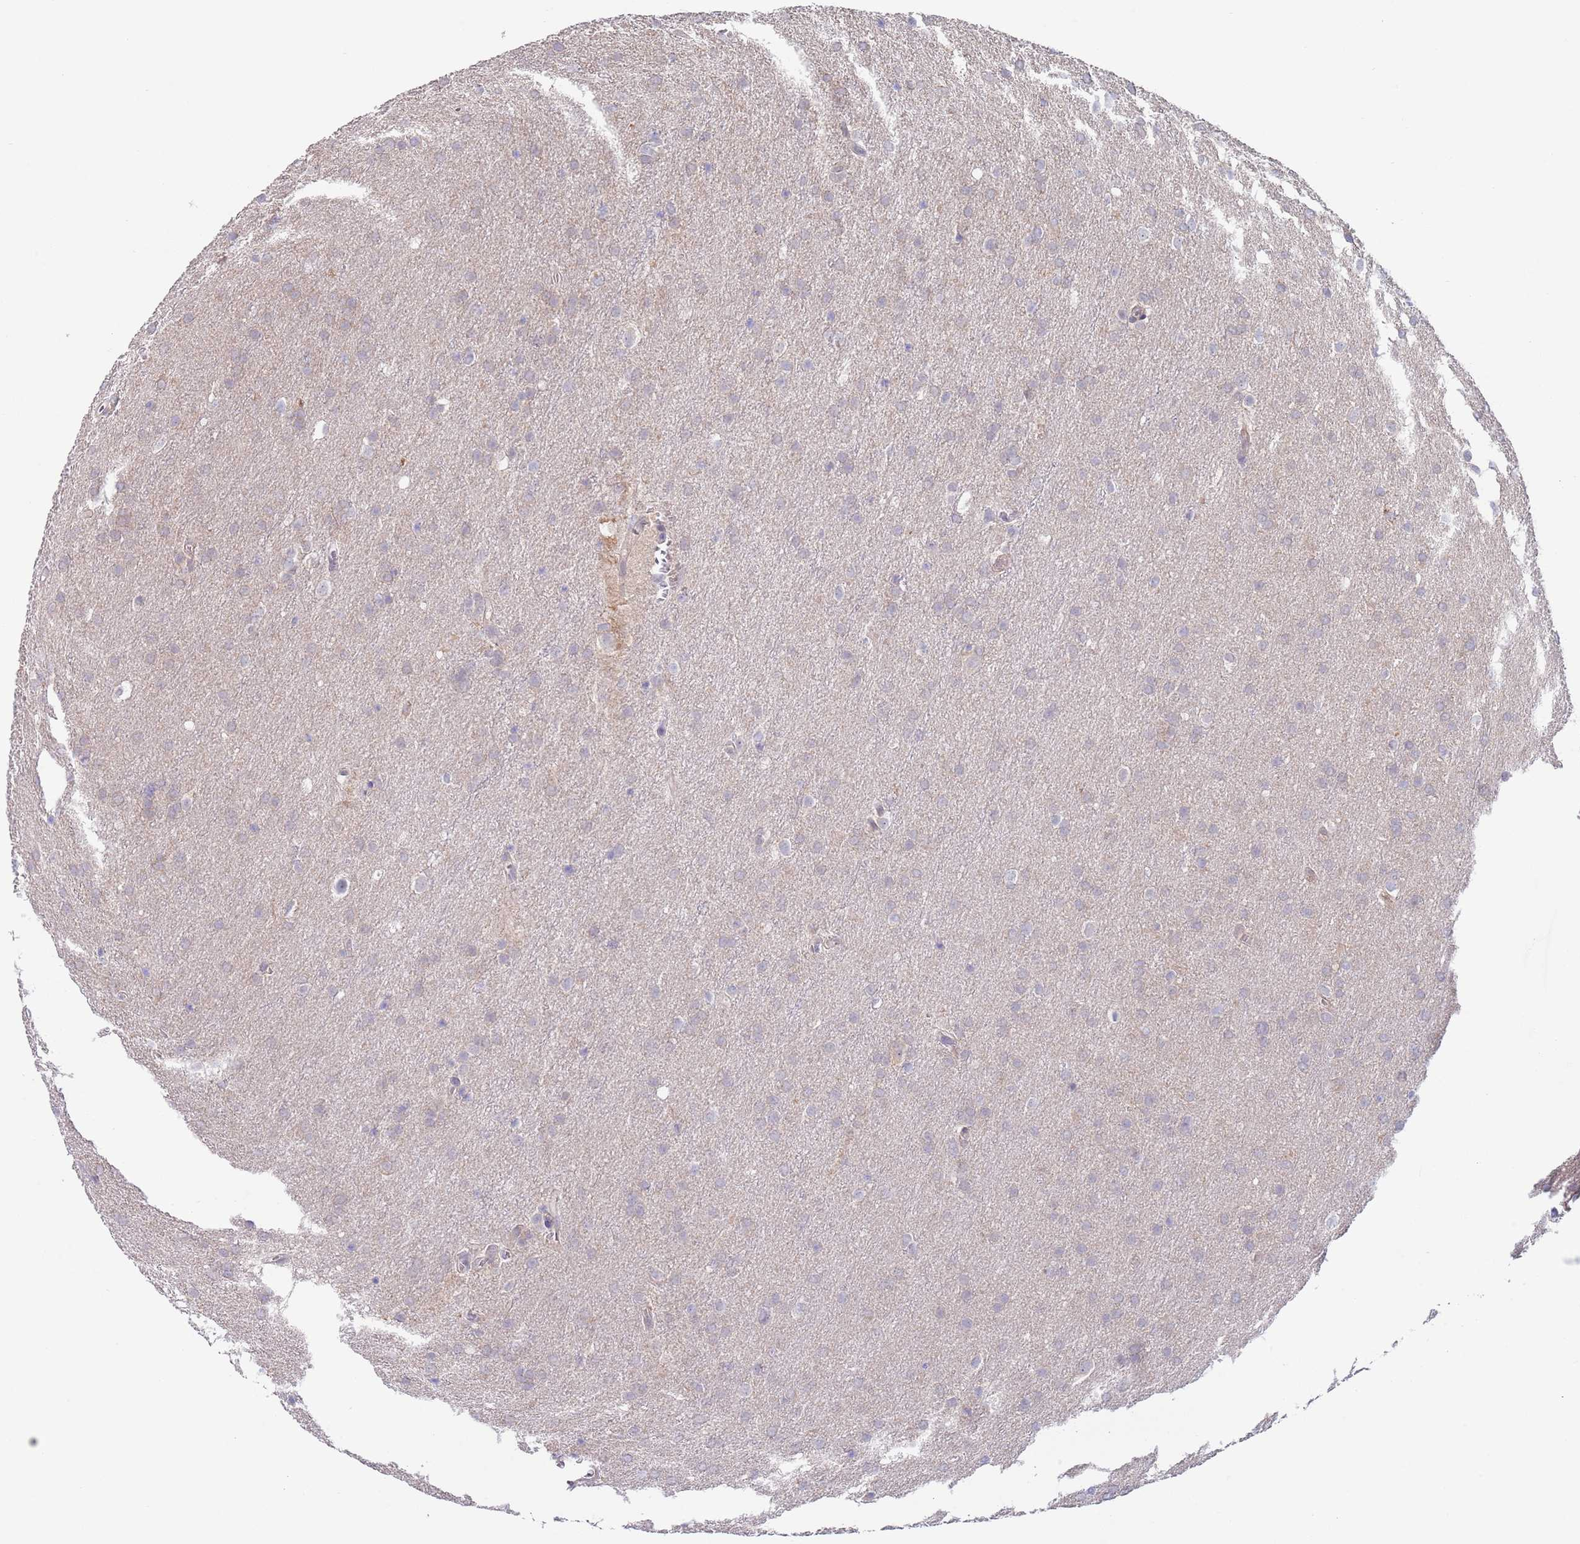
{"staining": {"intensity": "negative", "quantity": "none", "location": "none"}, "tissue": "glioma", "cell_type": "Tumor cells", "image_type": "cancer", "snomed": [{"axis": "morphology", "description": "Glioma, malignant, Low grade"}, {"axis": "topography", "description": "Brain"}], "caption": "The histopathology image reveals no staining of tumor cells in glioma. Nuclei are stained in blue.", "gene": "RNF169", "patient": {"sex": "female", "age": 32}}